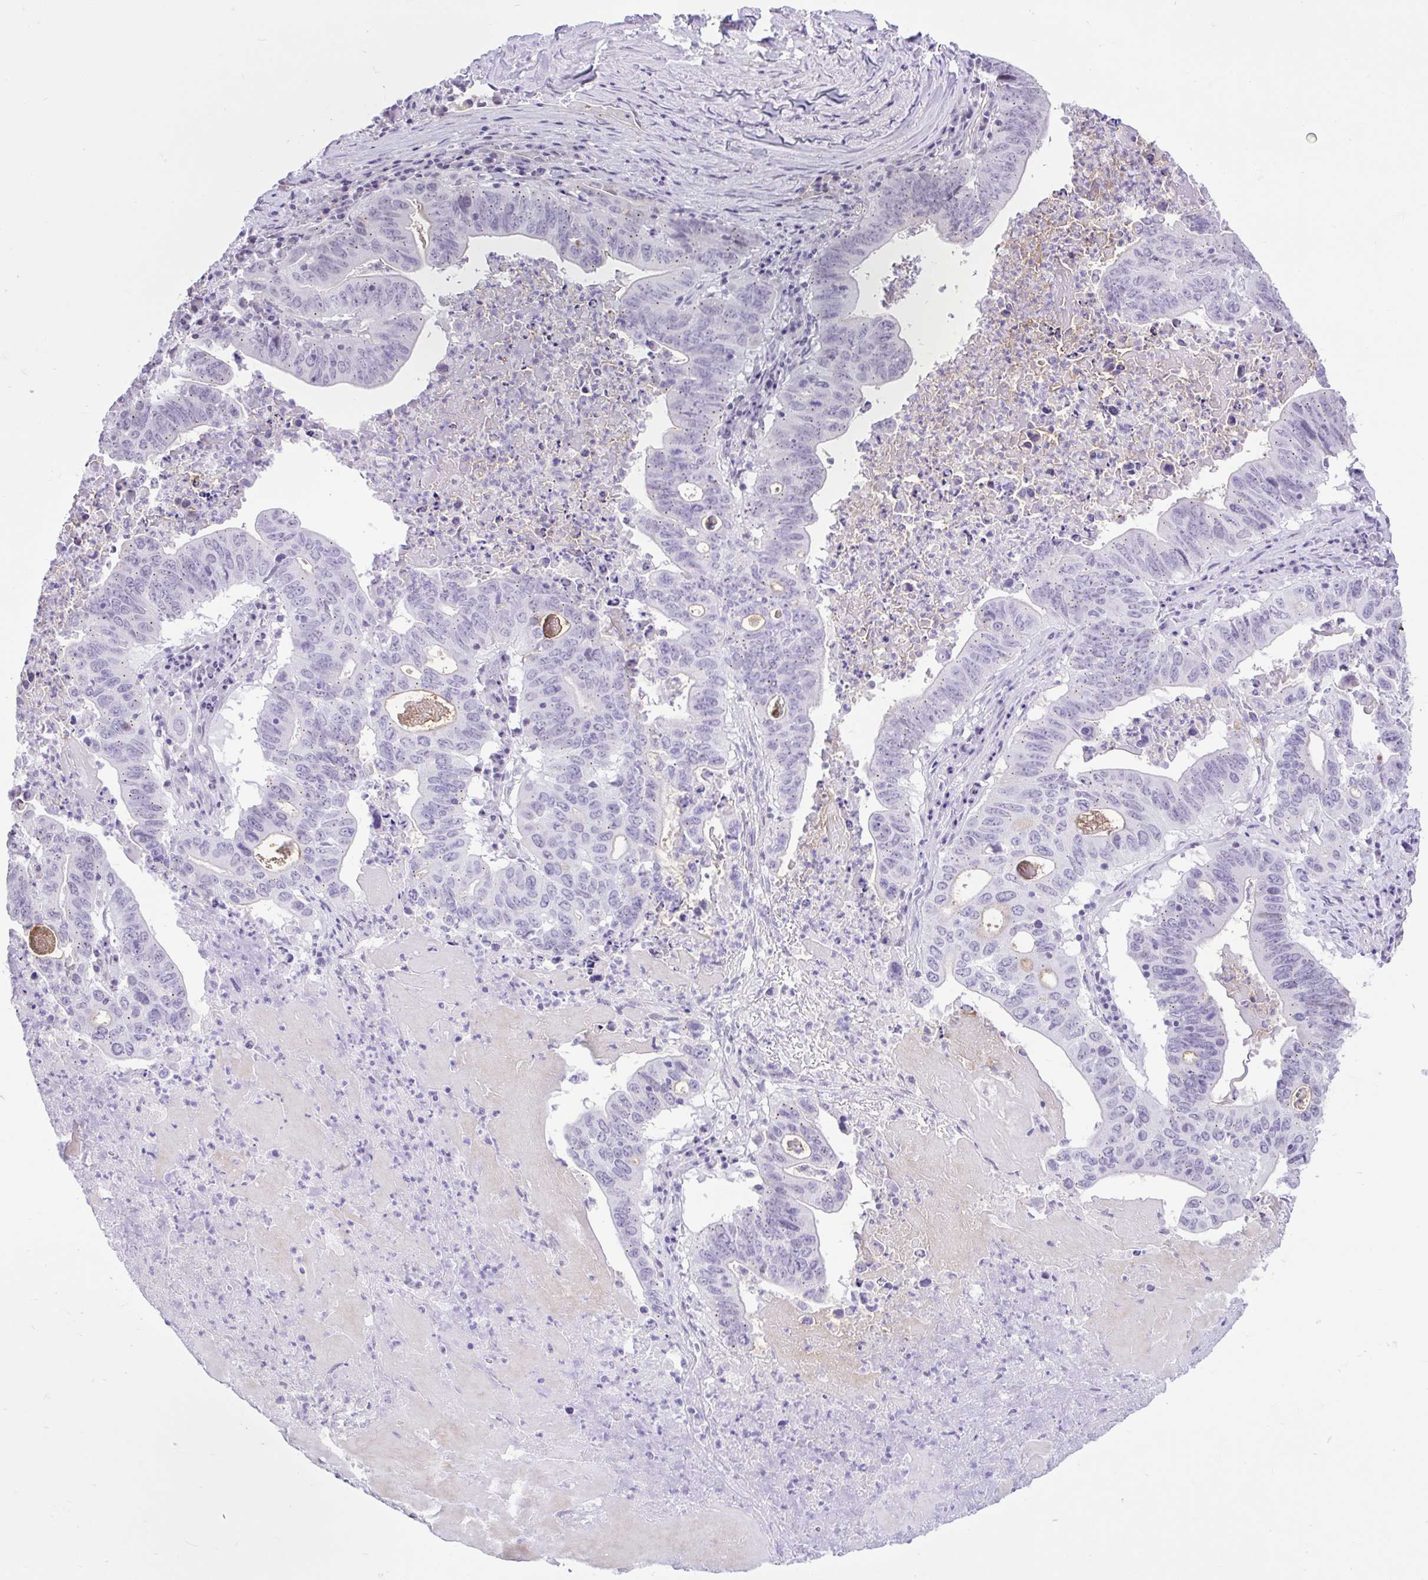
{"staining": {"intensity": "negative", "quantity": "none", "location": "none"}, "tissue": "lung cancer", "cell_type": "Tumor cells", "image_type": "cancer", "snomed": [{"axis": "morphology", "description": "Adenocarcinoma, NOS"}, {"axis": "topography", "description": "Lung"}], "caption": "A micrograph of lung adenocarcinoma stained for a protein displays no brown staining in tumor cells. Brightfield microscopy of immunohistochemistry (IHC) stained with DAB (3,3'-diaminobenzidine) (brown) and hematoxylin (blue), captured at high magnification.", "gene": "REEP1", "patient": {"sex": "female", "age": 60}}